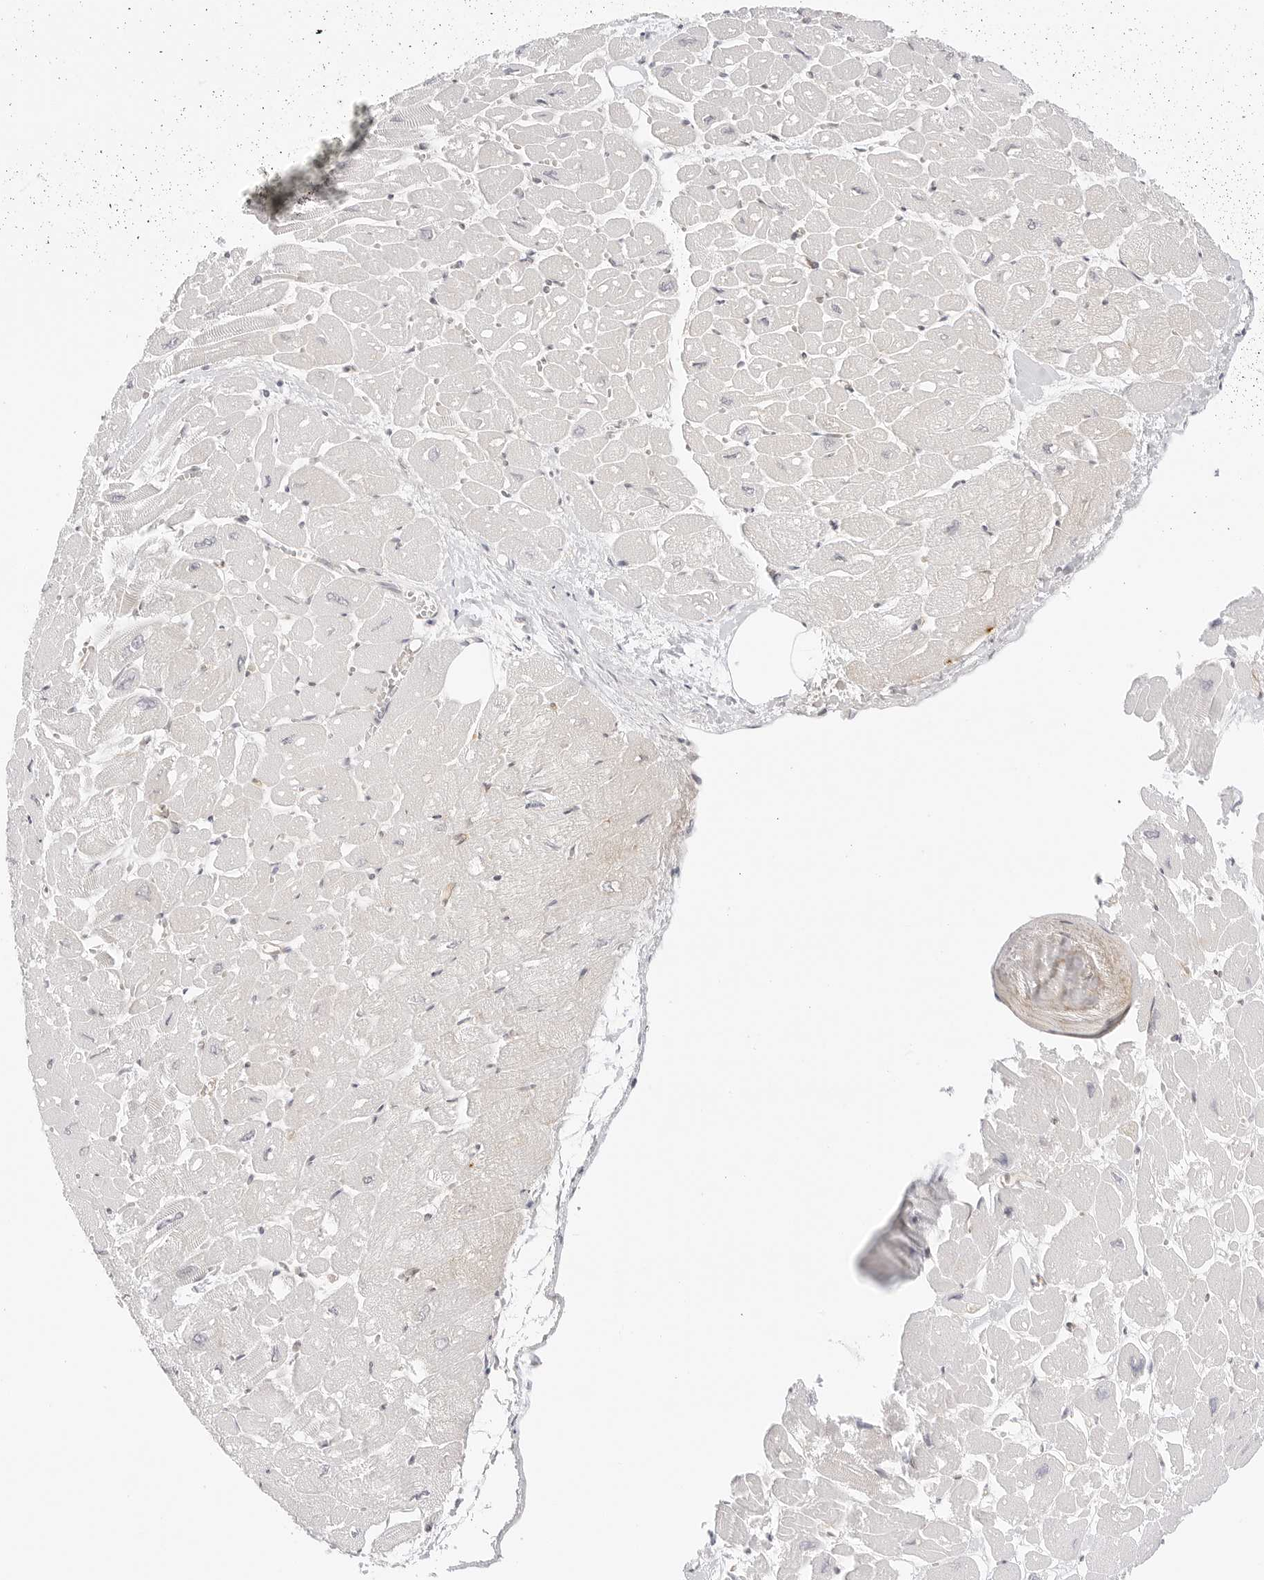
{"staining": {"intensity": "weak", "quantity": "<25%", "location": "cytoplasmic/membranous"}, "tissue": "heart muscle", "cell_type": "Cardiomyocytes", "image_type": "normal", "snomed": [{"axis": "morphology", "description": "Normal tissue, NOS"}, {"axis": "topography", "description": "Heart"}], "caption": "IHC histopathology image of unremarkable heart muscle: heart muscle stained with DAB (3,3'-diaminobenzidine) exhibits no significant protein staining in cardiomyocytes.", "gene": "TCP1", "patient": {"sex": "male", "age": 54}}